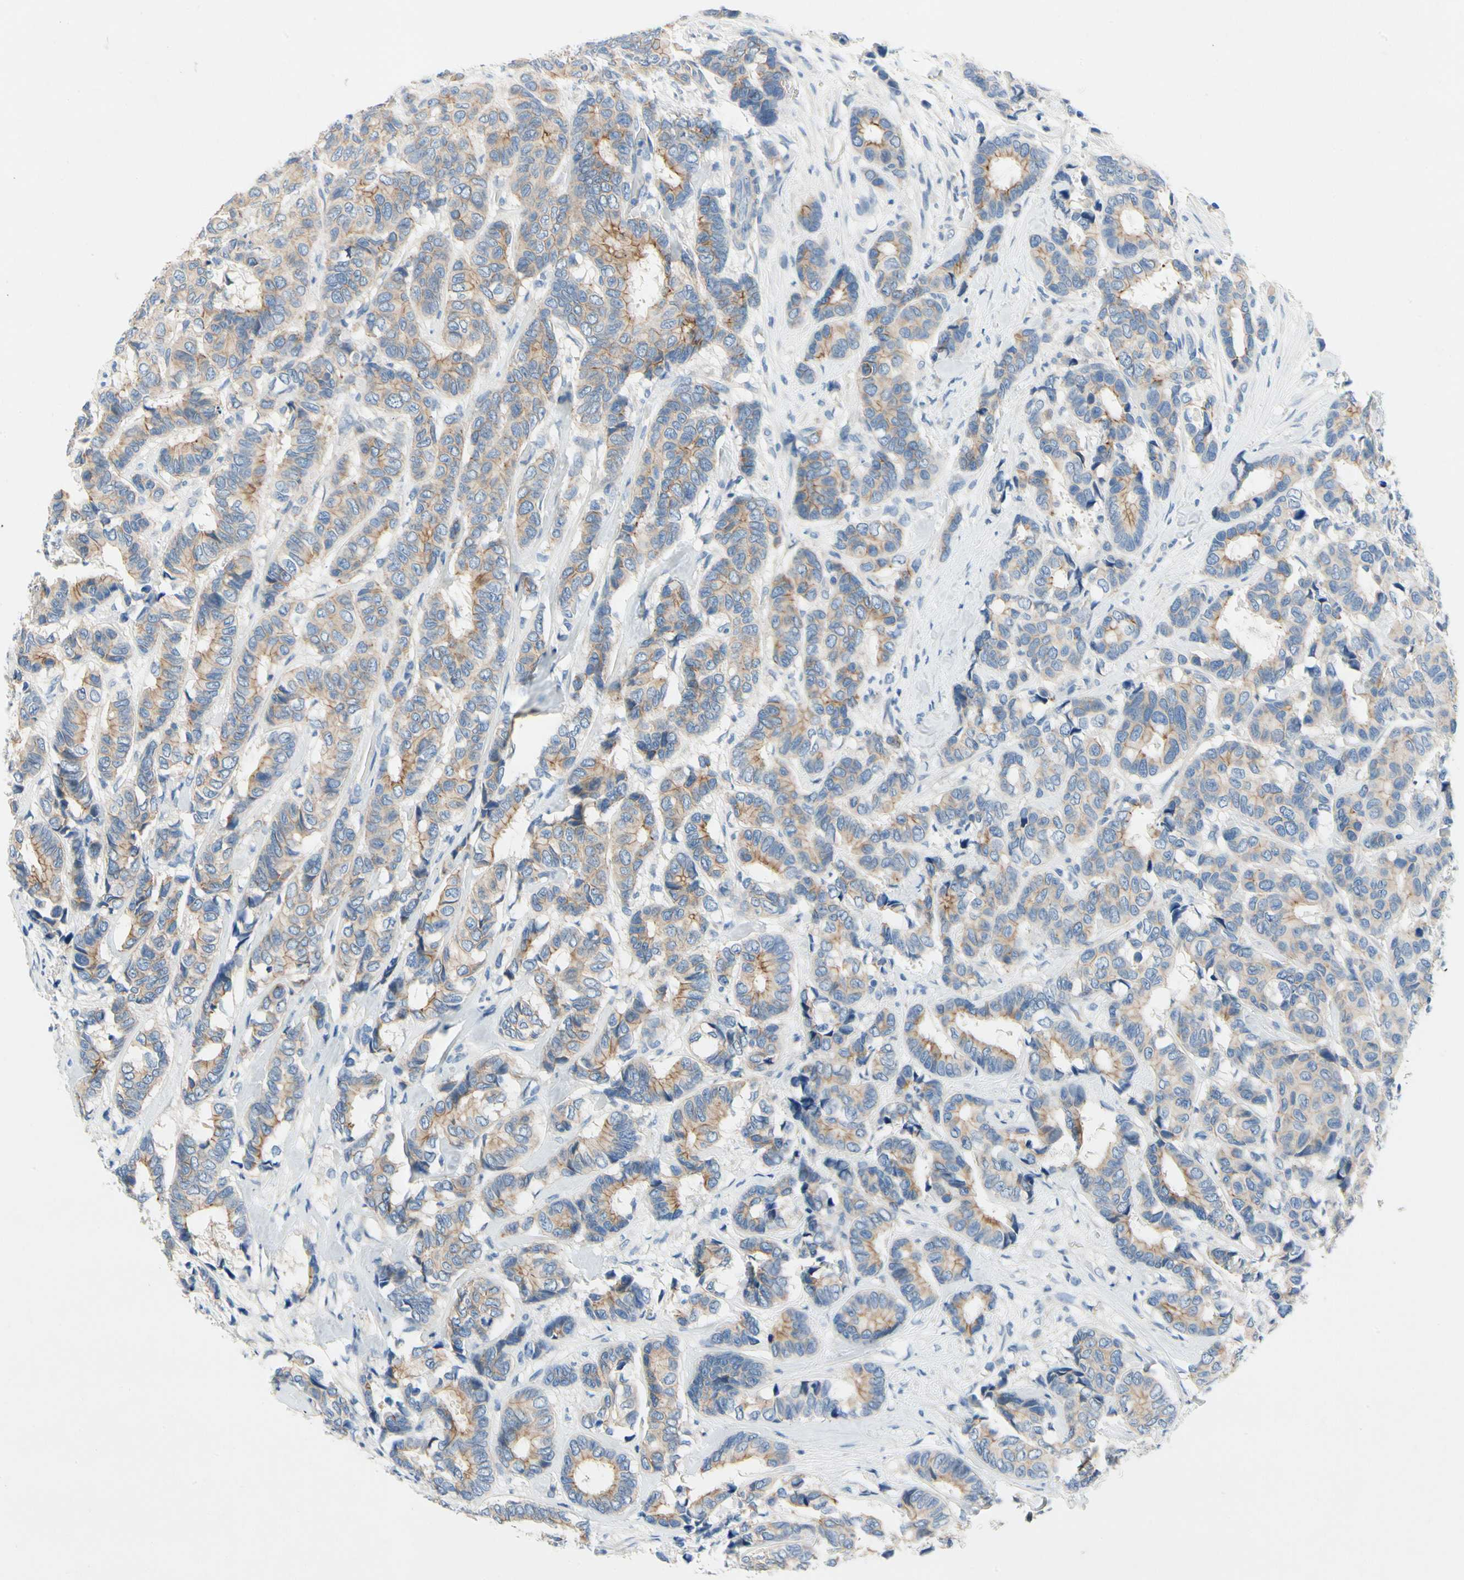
{"staining": {"intensity": "moderate", "quantity": "25%-75%", "location": "cytoplasmic/membranous"}, "tissue": "breast cancer", "cell_type": "Tumor cells", "image_type": "cancer", "snomed": [{"axis": "morphology", "description": "Duct carcinoma"}, {"axis": "topography", "description": "Breast"}], "caption": "A brown stain highlights moderate cytoplasmic/membranous positivity of a protein in human breast cancer tumor cells.", "gene": "CA14", "patient": {"sex": "female", "age": 87}}